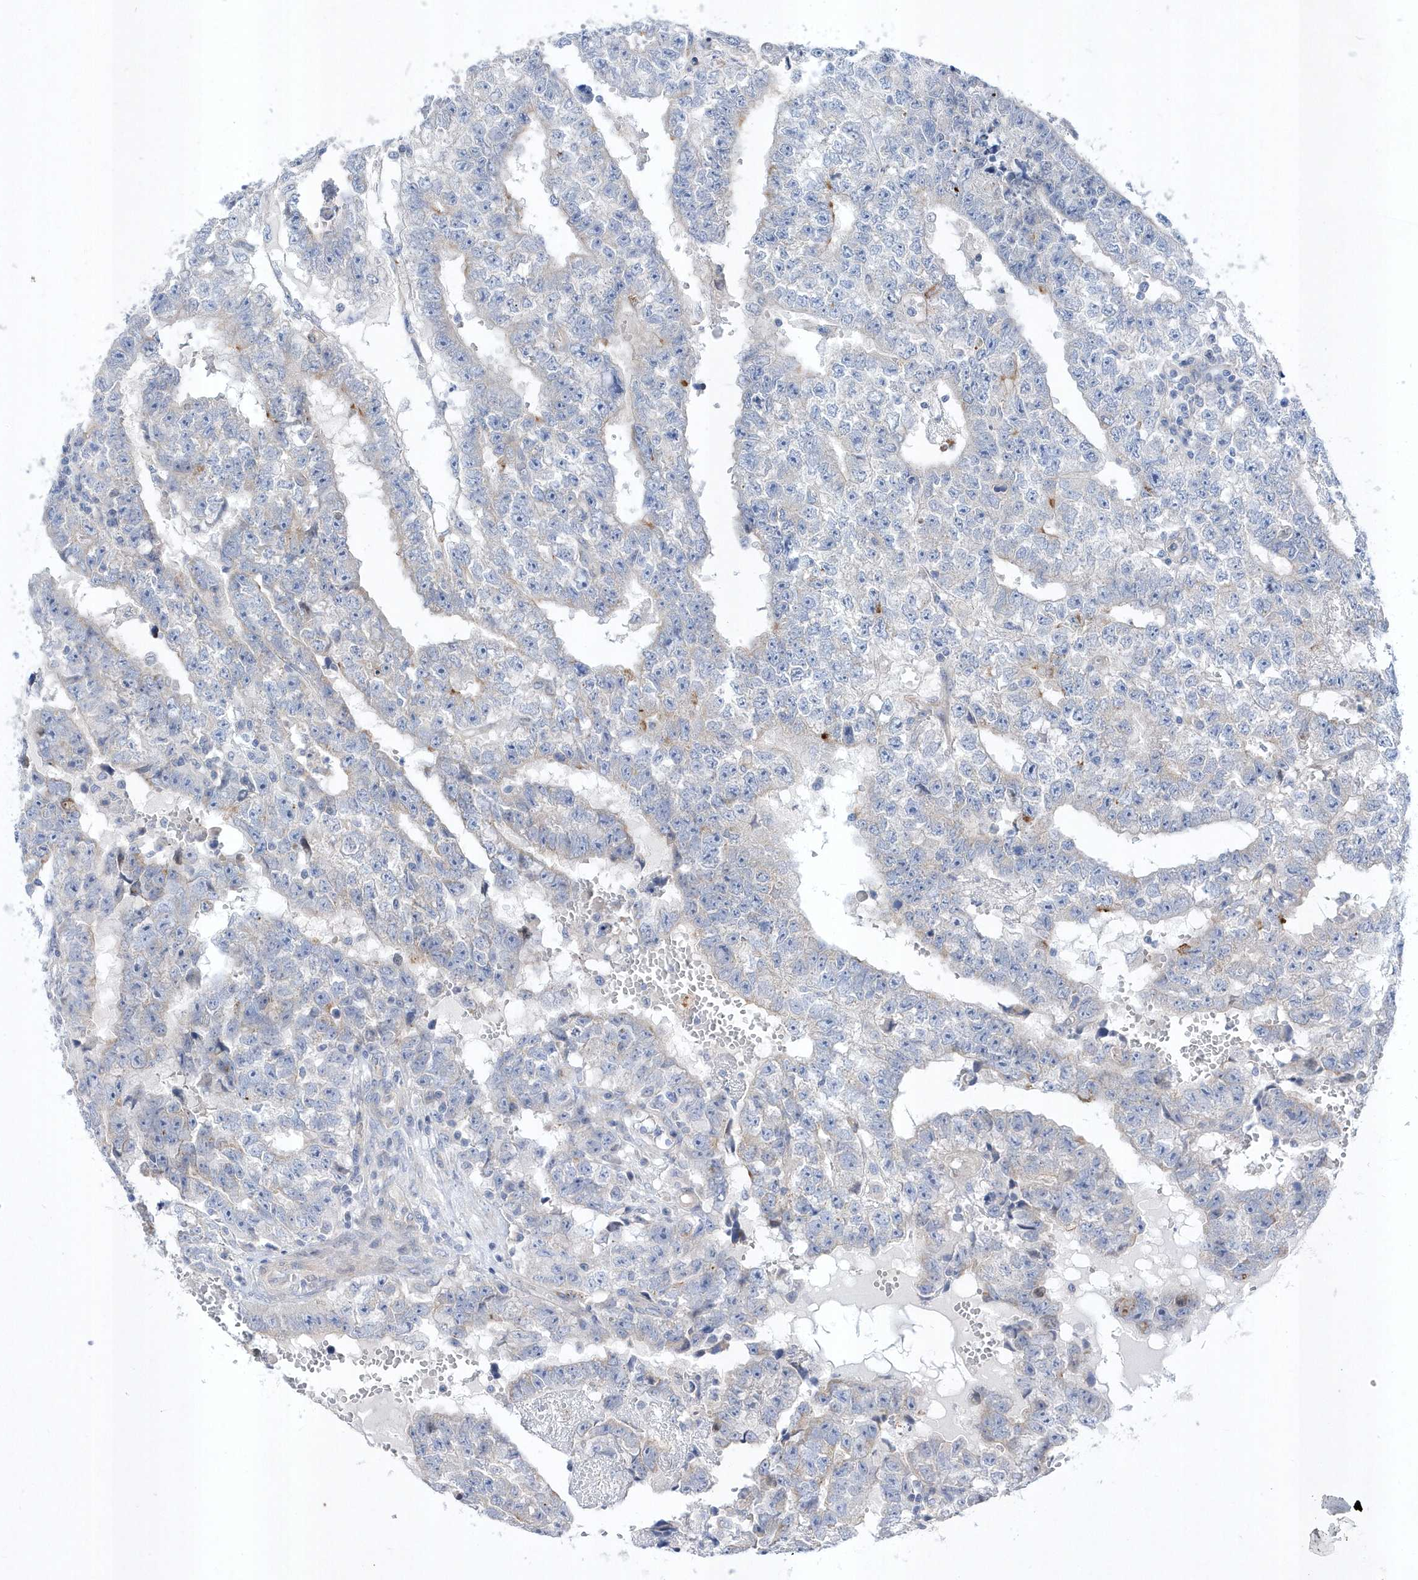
{"staining": {"intensity": "negative", "quantity": "none", "location": "none"}, "tissue": "testis cancer", "cell_type": "Tumor cells", "image_type": "cancer", "snomed": [{"axis": "morphology", "description": "Carcinoma, Embryonal, NOS"}, {"axis": "topography", "description": "Testis"}], "caption": "IHC image of neoplastic tissue: testis embryonal carcinoma stained with DAB (3,3'-diaminobenzidine) displays no significant protein staining in tumor cells. Nuclei are stained in blue.", "gene": "LONRF2", "patient": {"sex": "male", "age": 25}}